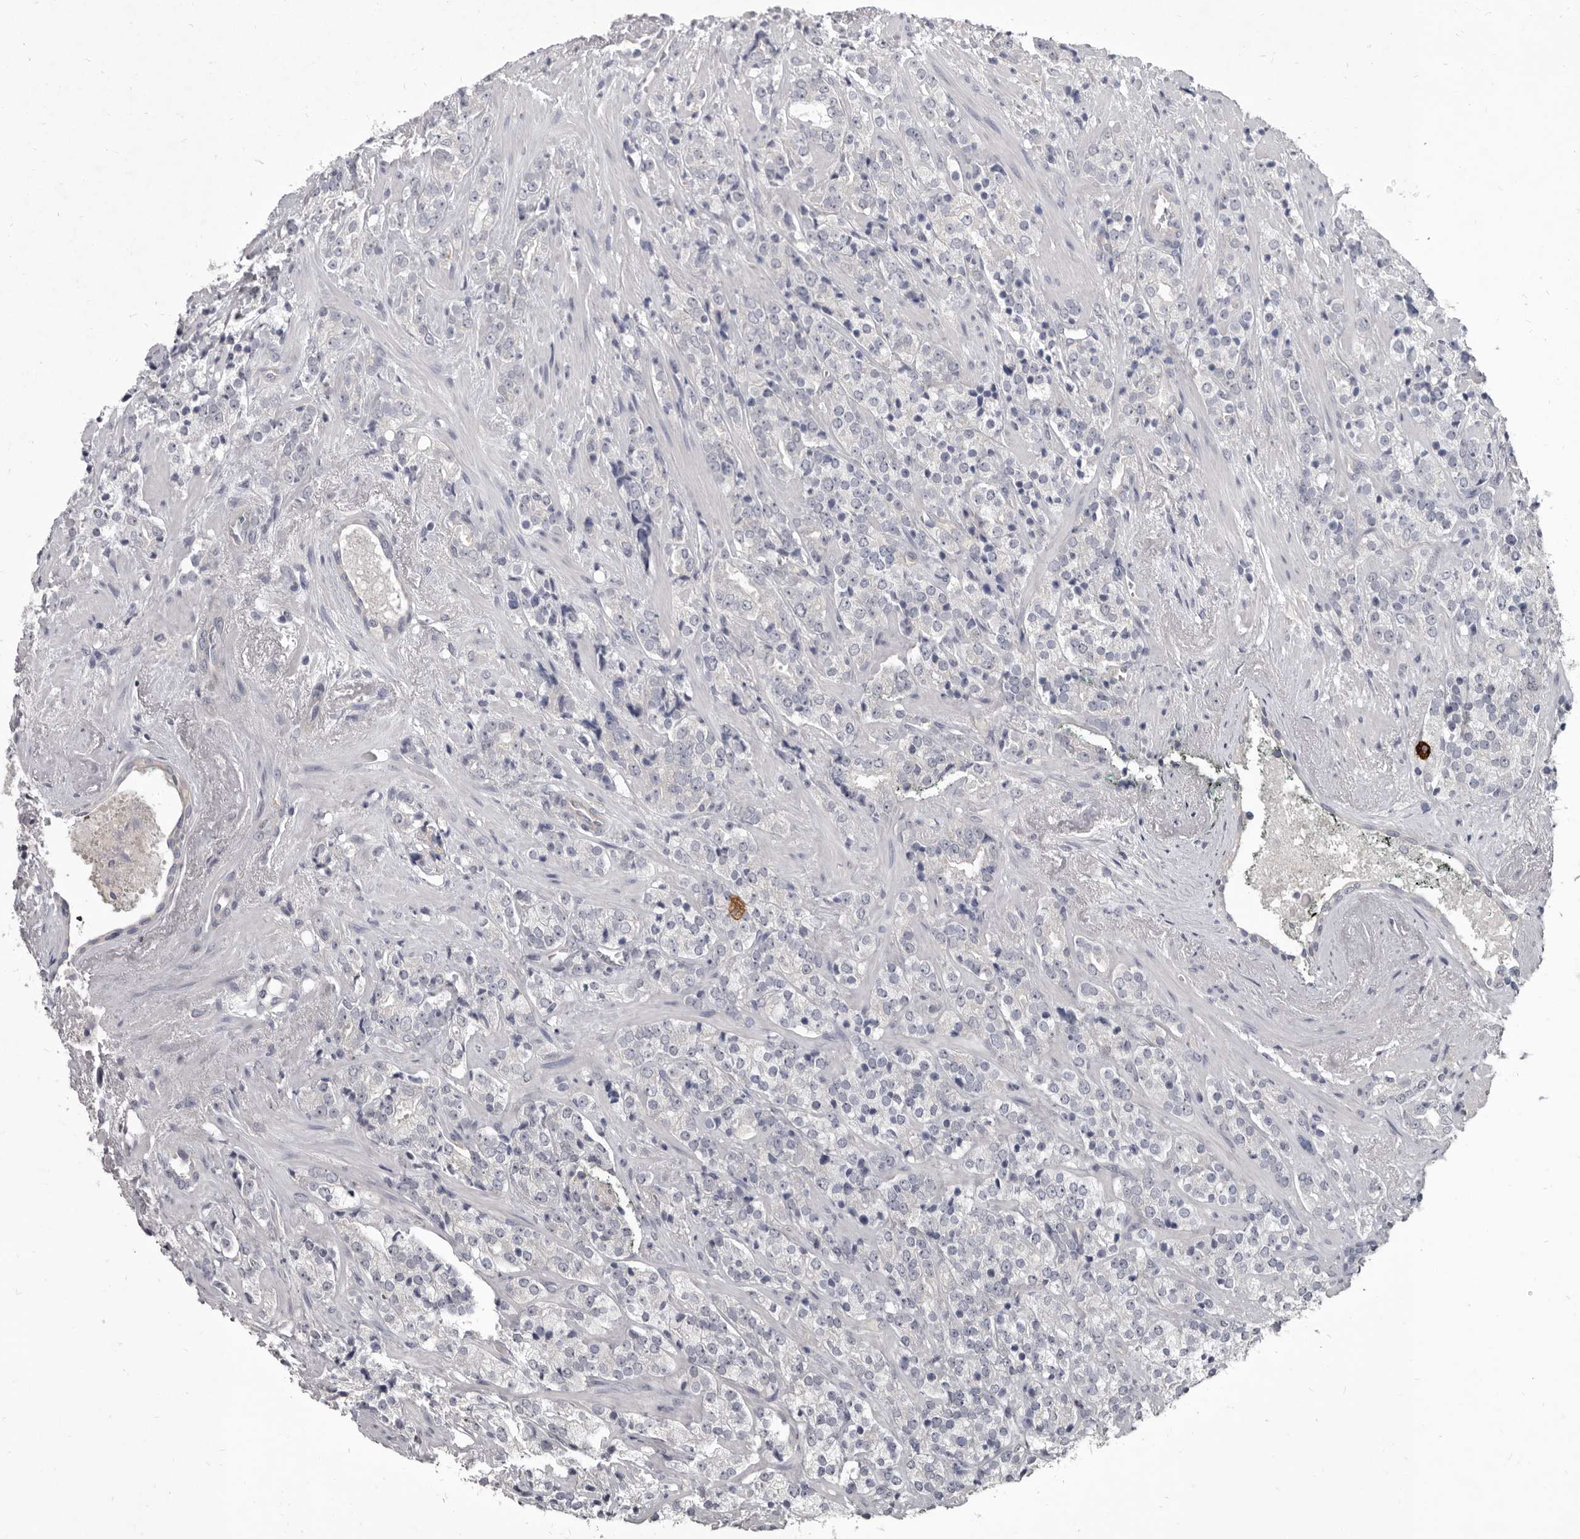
{"staining": {"intensity": "negative", "quantity": "none", "location": "none"}, "tissue": "prostate cancer", "cell_type": "Tumor cells", "image_type": "cancer", "snomed": [{"axis": "morphology", "description": "Adenocarcinoma, High grade"}, {"axis": "topography", "description": "Prostate"}], "caption": "The IHC photomicrograph has no significant staining in tumor cells of prostate cancer (adenocarcinoma (high-grade)) tissue.", "gene": "GSK3B", "patient": {"sex": "male", "age": 71}}